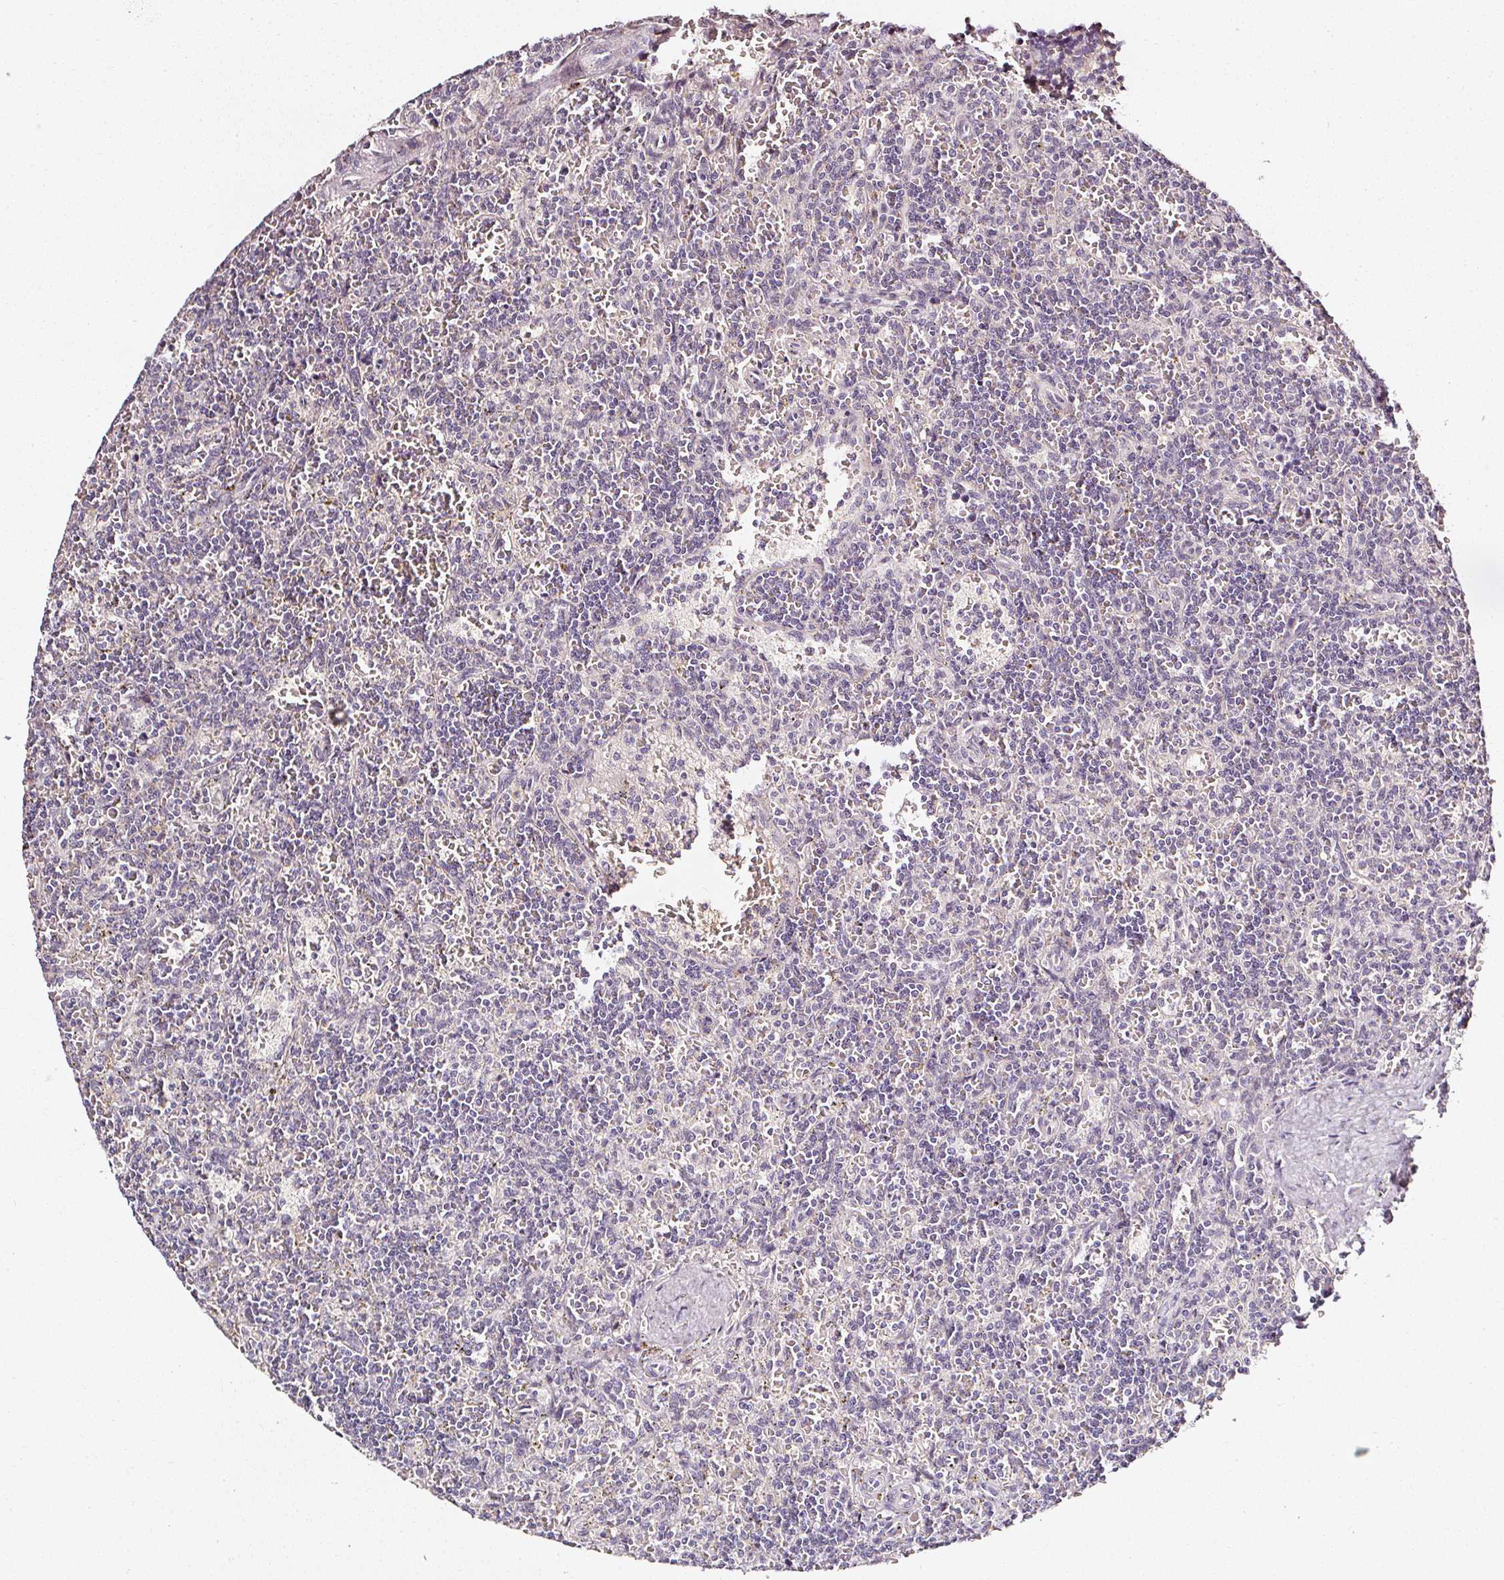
{"staining": {"intensity": "negative", "quantity": "none", "location": "none"}, "tissue": "lymphoma", "cell_type": "Tumor cells", "image_type": "cancer", "snomed": [{"axis": "morphology", "description": "Malignant lymphoma, non-Hodgkin's type, Low grade"}, {"axis": "topography", "description": "Spleen"}], "caption": "High magnification brightfield microscopy of lymphoma stained with DAB (brown) and counterstained with hematoxylin (blue): tumor cells show no significant positivity.", "gene": "NTRK1", "patient": {"sex": "male", "age": 73}}